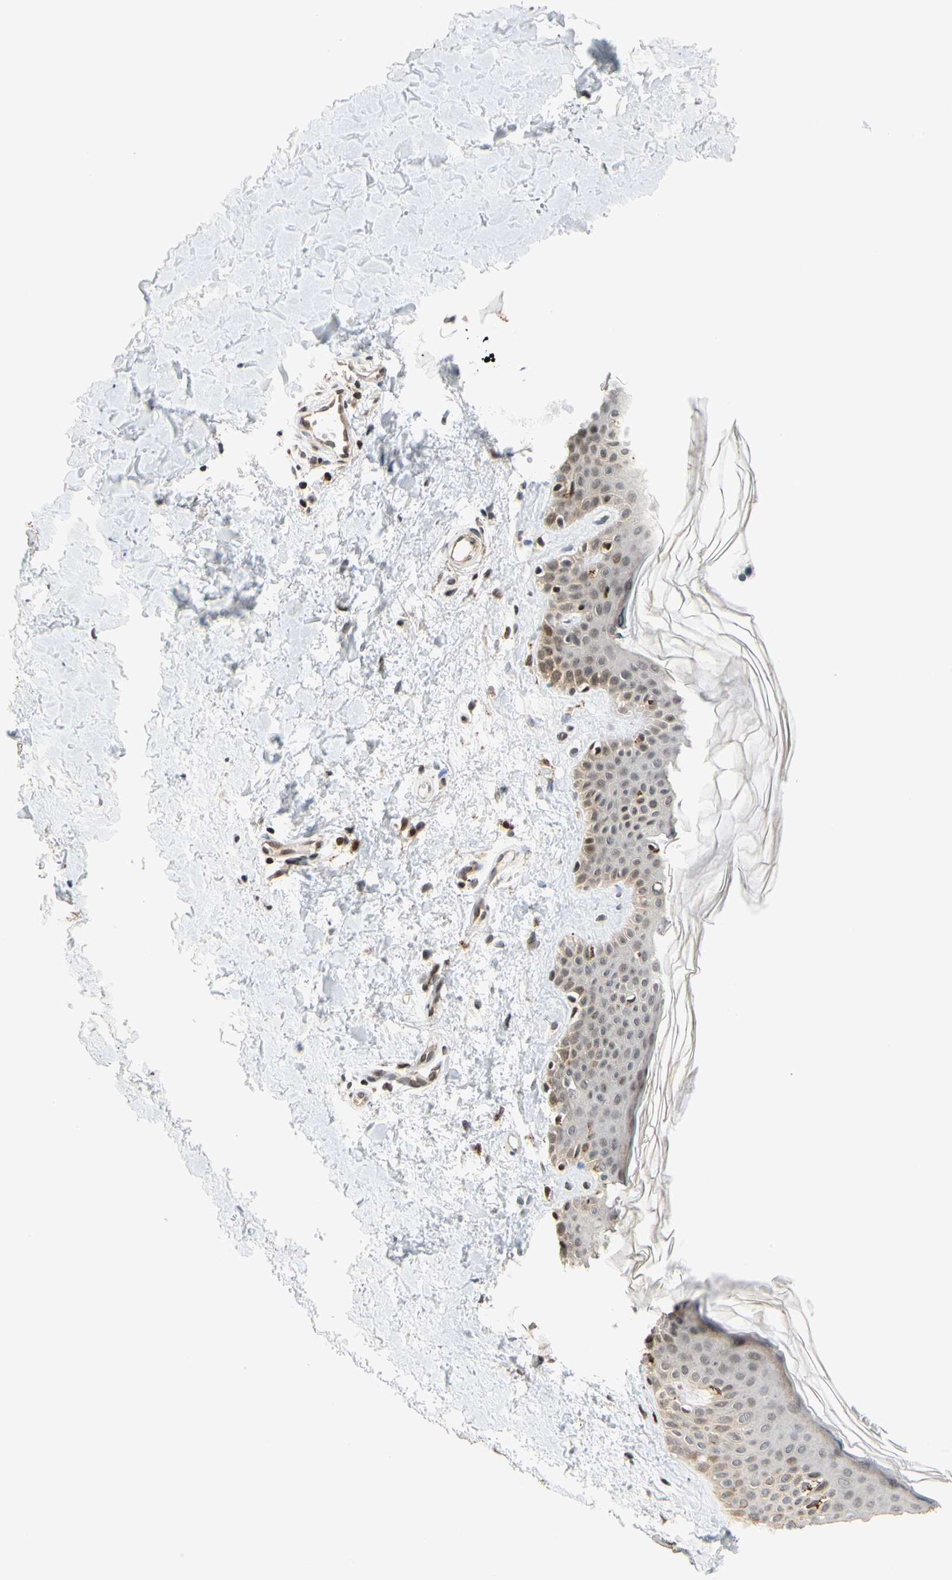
{"staining": {"intensity": "negative", "quantity": "none", "location": "none"}, "tissue": "skin", "cell_type": "Fibroblasts", "image_type": "normal", "snomed": [{"axis": "morphology", "description": "Normal tissue, NOS"}, {"axis": "topography", "description": "Skin"}], "caption": "High magnification brightfield microscopy of unremarkable skin stained with DAB (3,3'-diaminobenzidine) (brown) and counterstained with hematoxylin (blue): fibroblasts show no significant positivity.", "gene": "CDK7", "patient": {"sex": "male", "age": 67}}